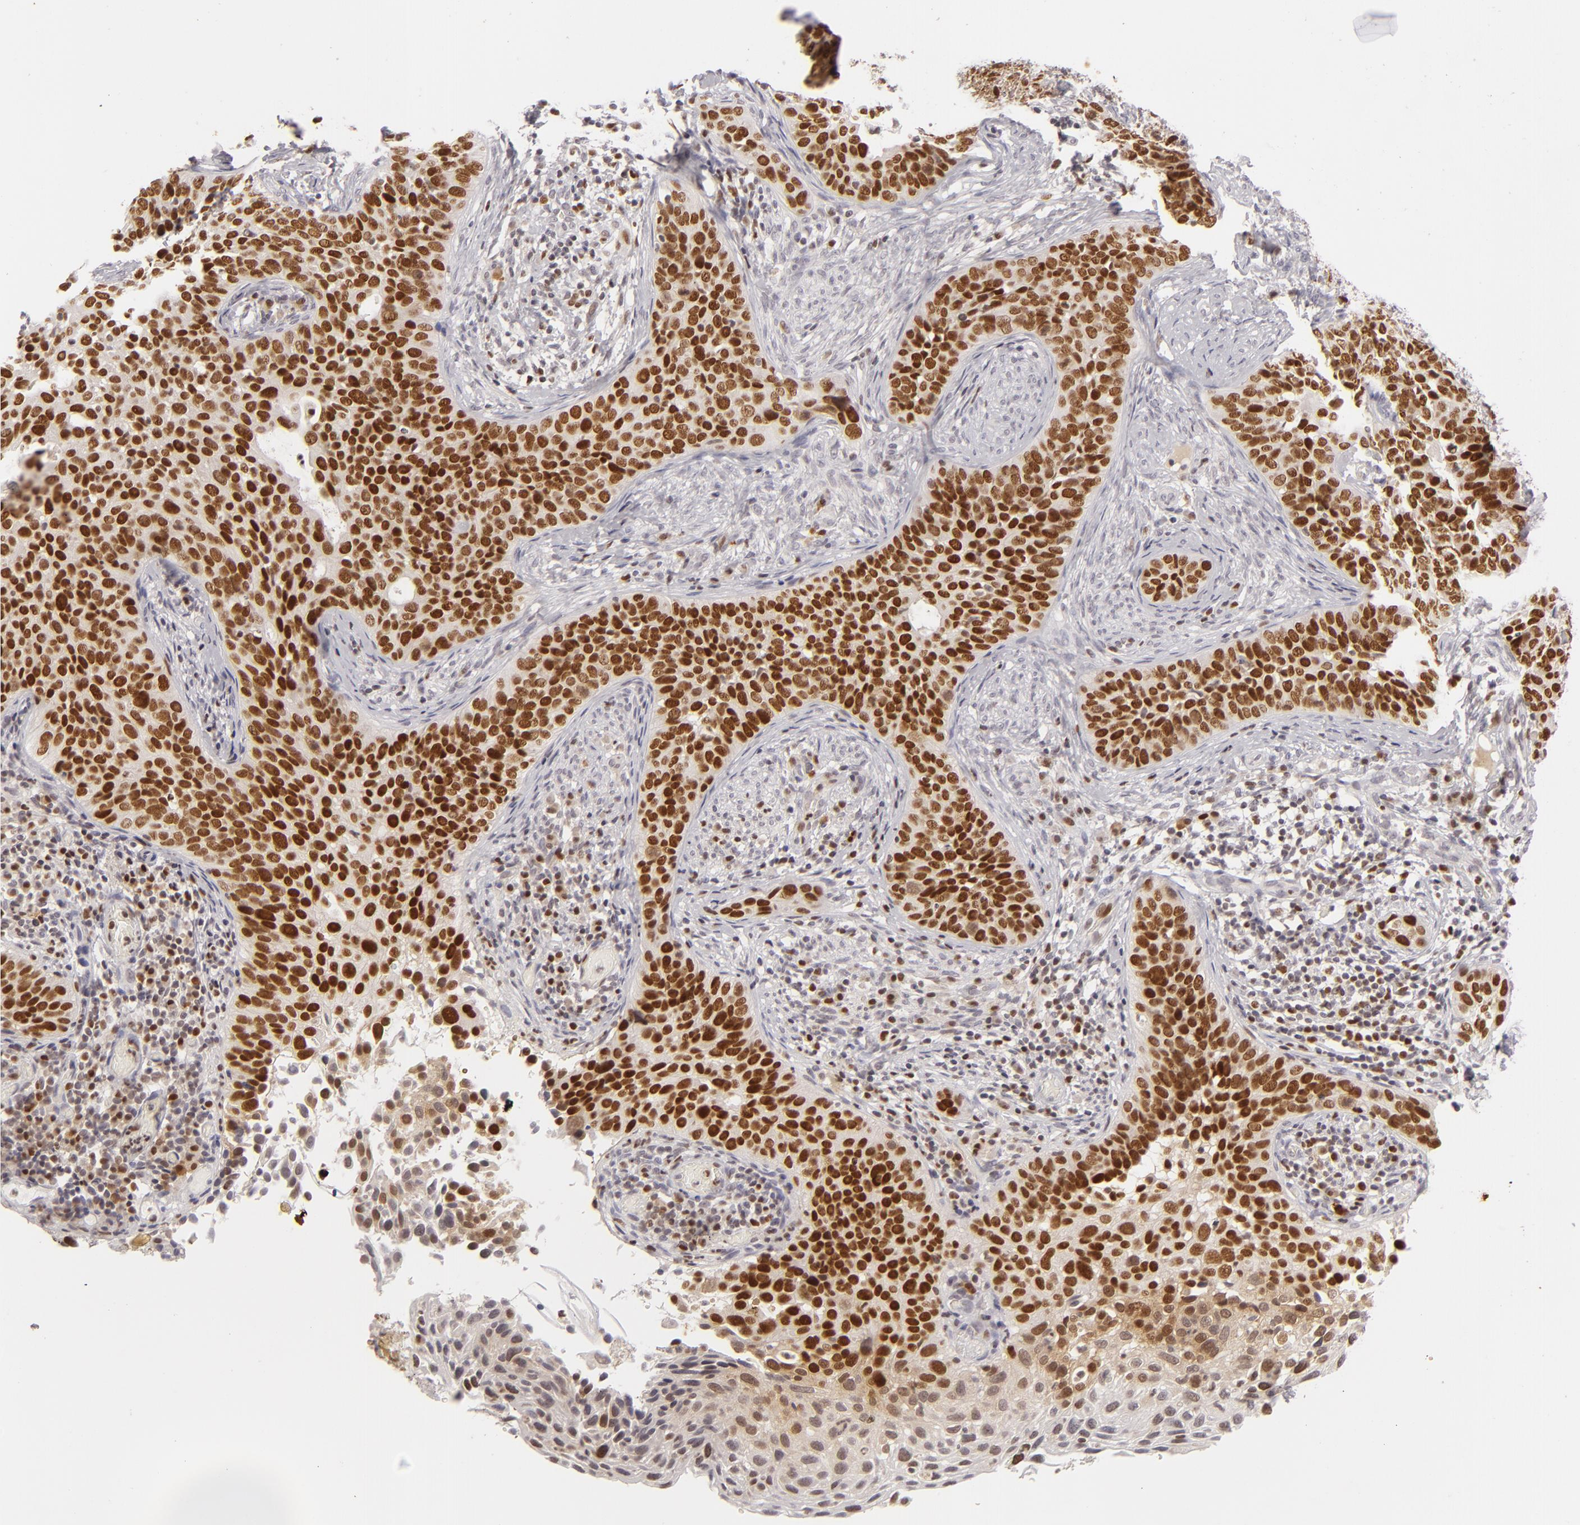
{"staining": {"intensity": "strong", "quantity": ">75%", "location": "nuclear"}, "tissue": "cervical cancer", "cell_type": "Tumor cells", "image_type": "cancer", "snomed": [{"axis": "morphology", "description": "Squamous cell carcinoma, NOS"}, {"axis": "topography", "description": "Cervix"}], "caption": "Immunohistochemical staining of cervical cancer shows high levels of strong nuclear expression in approximately >75% of tumor cells. The staining was performed using DAB to visualize the protein expression in brown, while the nuclei were stained in blue with hematoxylin (Magnification: 20x).", "gene": "FEN1", "patient": {"sex": "female", "age": 31}}